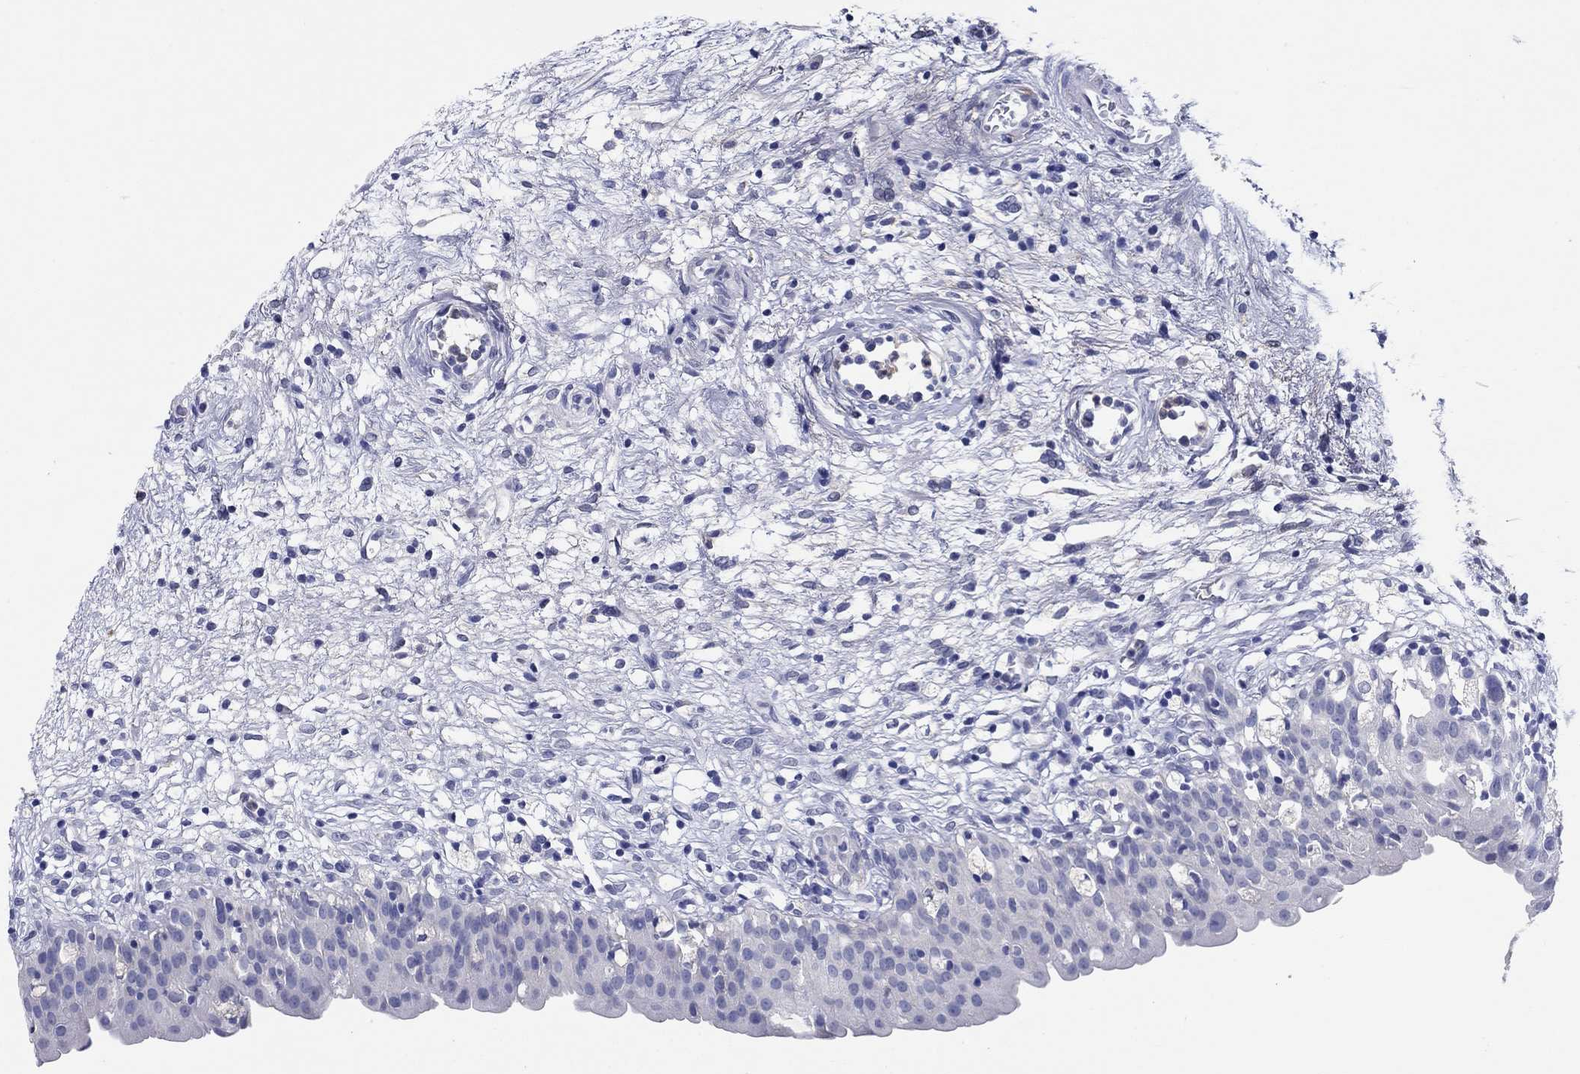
{"staining": {"intensity": "negative", "quantity": "none", "location": "none"}, "tissue": "urinary bladder", "cell_type": "Urothelial cells", "image_type": "normal", "snomed": [{"axis": "morphology", "description": "Normal tissue, NOS"}, {"axis": "topography", "description": "Urinary bladder"}], "caption": "IHC histopathology image of benign urinary bladder: urinary bladder stained with DAB (3,3'-diaminobenzidine) exhibits no significant protein positivity in urothelial cells. (DAB (3,3'-diaminobenzidine) immunohistochemistry with hematoxylin counter stain).", "gene": "HDC", "patient": {"sex": "male", "age": 76}}